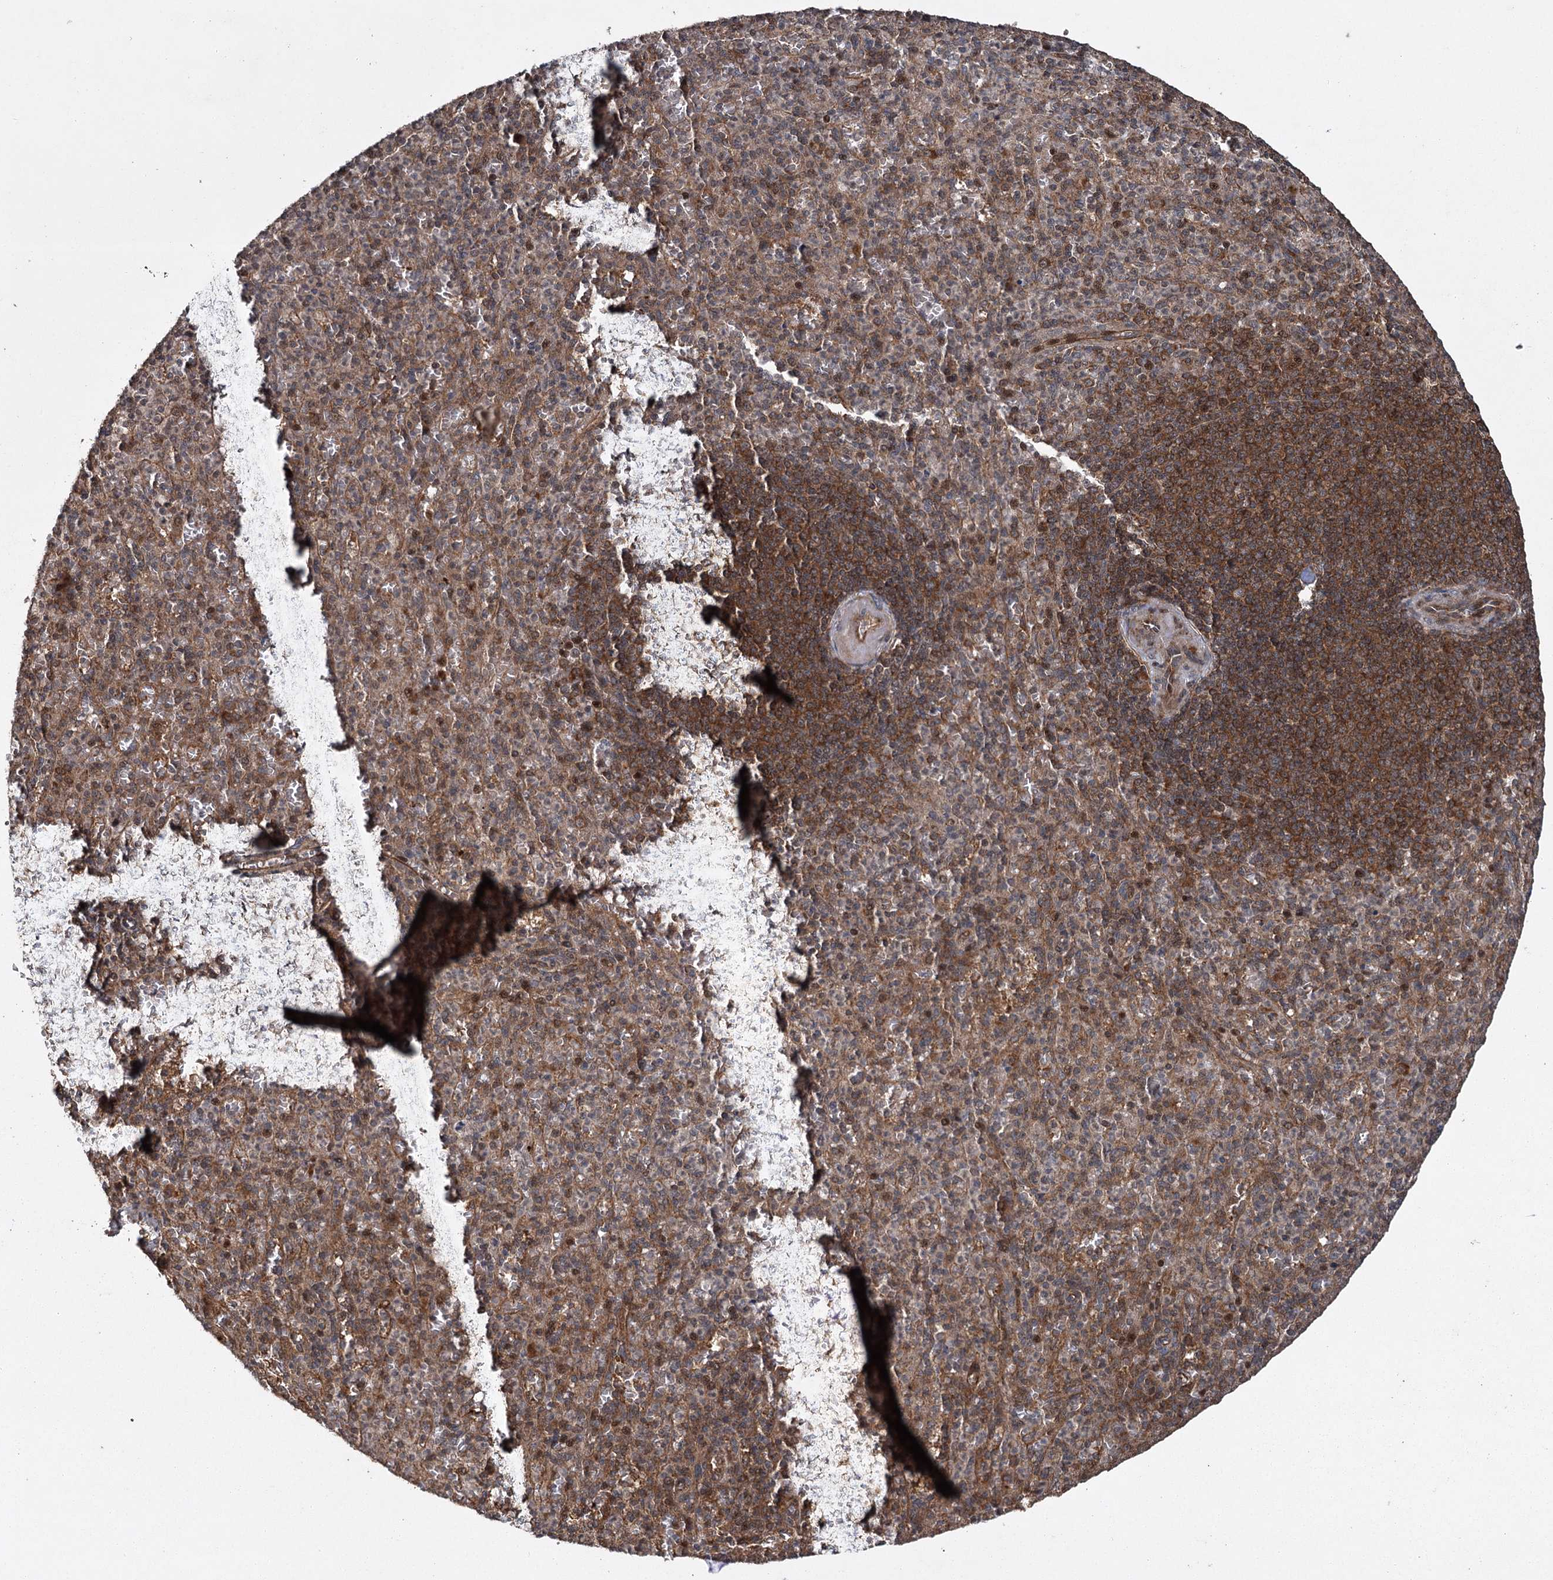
{"staining": {"intensity": "moderate", "quantity": ">75%", "location": "cytoplasmic/membranous"}, "tissue": "spleen", "cell_type": "Cells in red pulp", "image_type": "normal", "snomed": [{"axis": "morphology", "description": "Normal tissue, NOS"}, {"axis": "topography", "description": "Spleen"}], "caption": "Spleen stained with IHC reveals moderate cytoplasmic/membranous positivity in approximately >75% of cells in red pulp.", "gene": "RPAP3", "patient": {"sex": "female", "age": 74}}